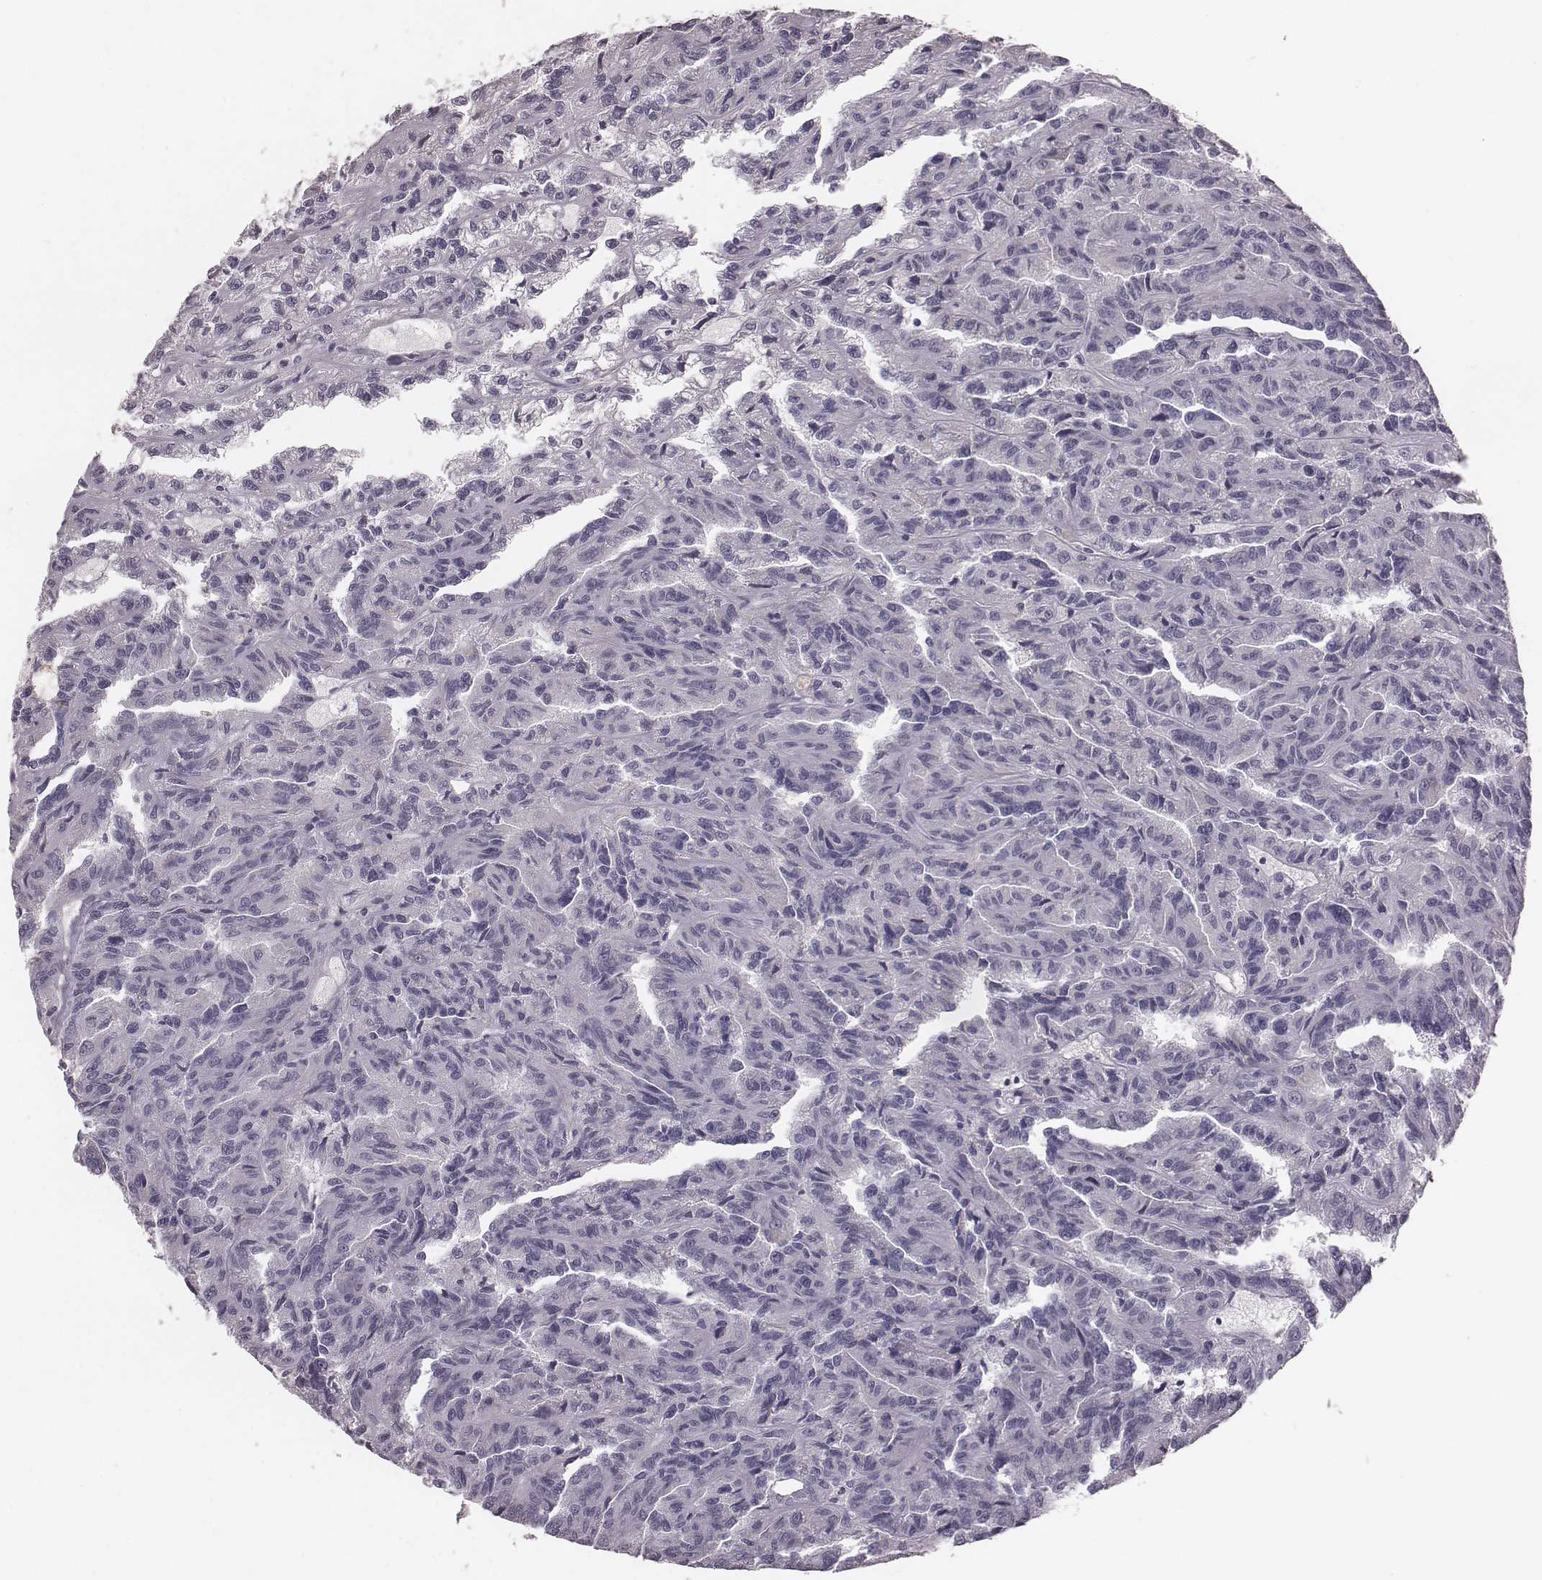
{"staining": {"intensity": "negative", "quantity": "none", "location": "none"}, "tissue": "renal cancer", "cell_type": "Tumor cells", "image_type": "cancer", "snomed": [{"axis": "morphology", "description": "Adenocarcinoma, NOS"}, {"axis": "topography", "description": "Kidney"}], "caption": "The immunohistochemistry photomicrograph has no significant positivity in tumor cells of renal adenocarcinoma tissue.", "gene": "SMIM24", "patient": {"sex": "male", "age": 79}}